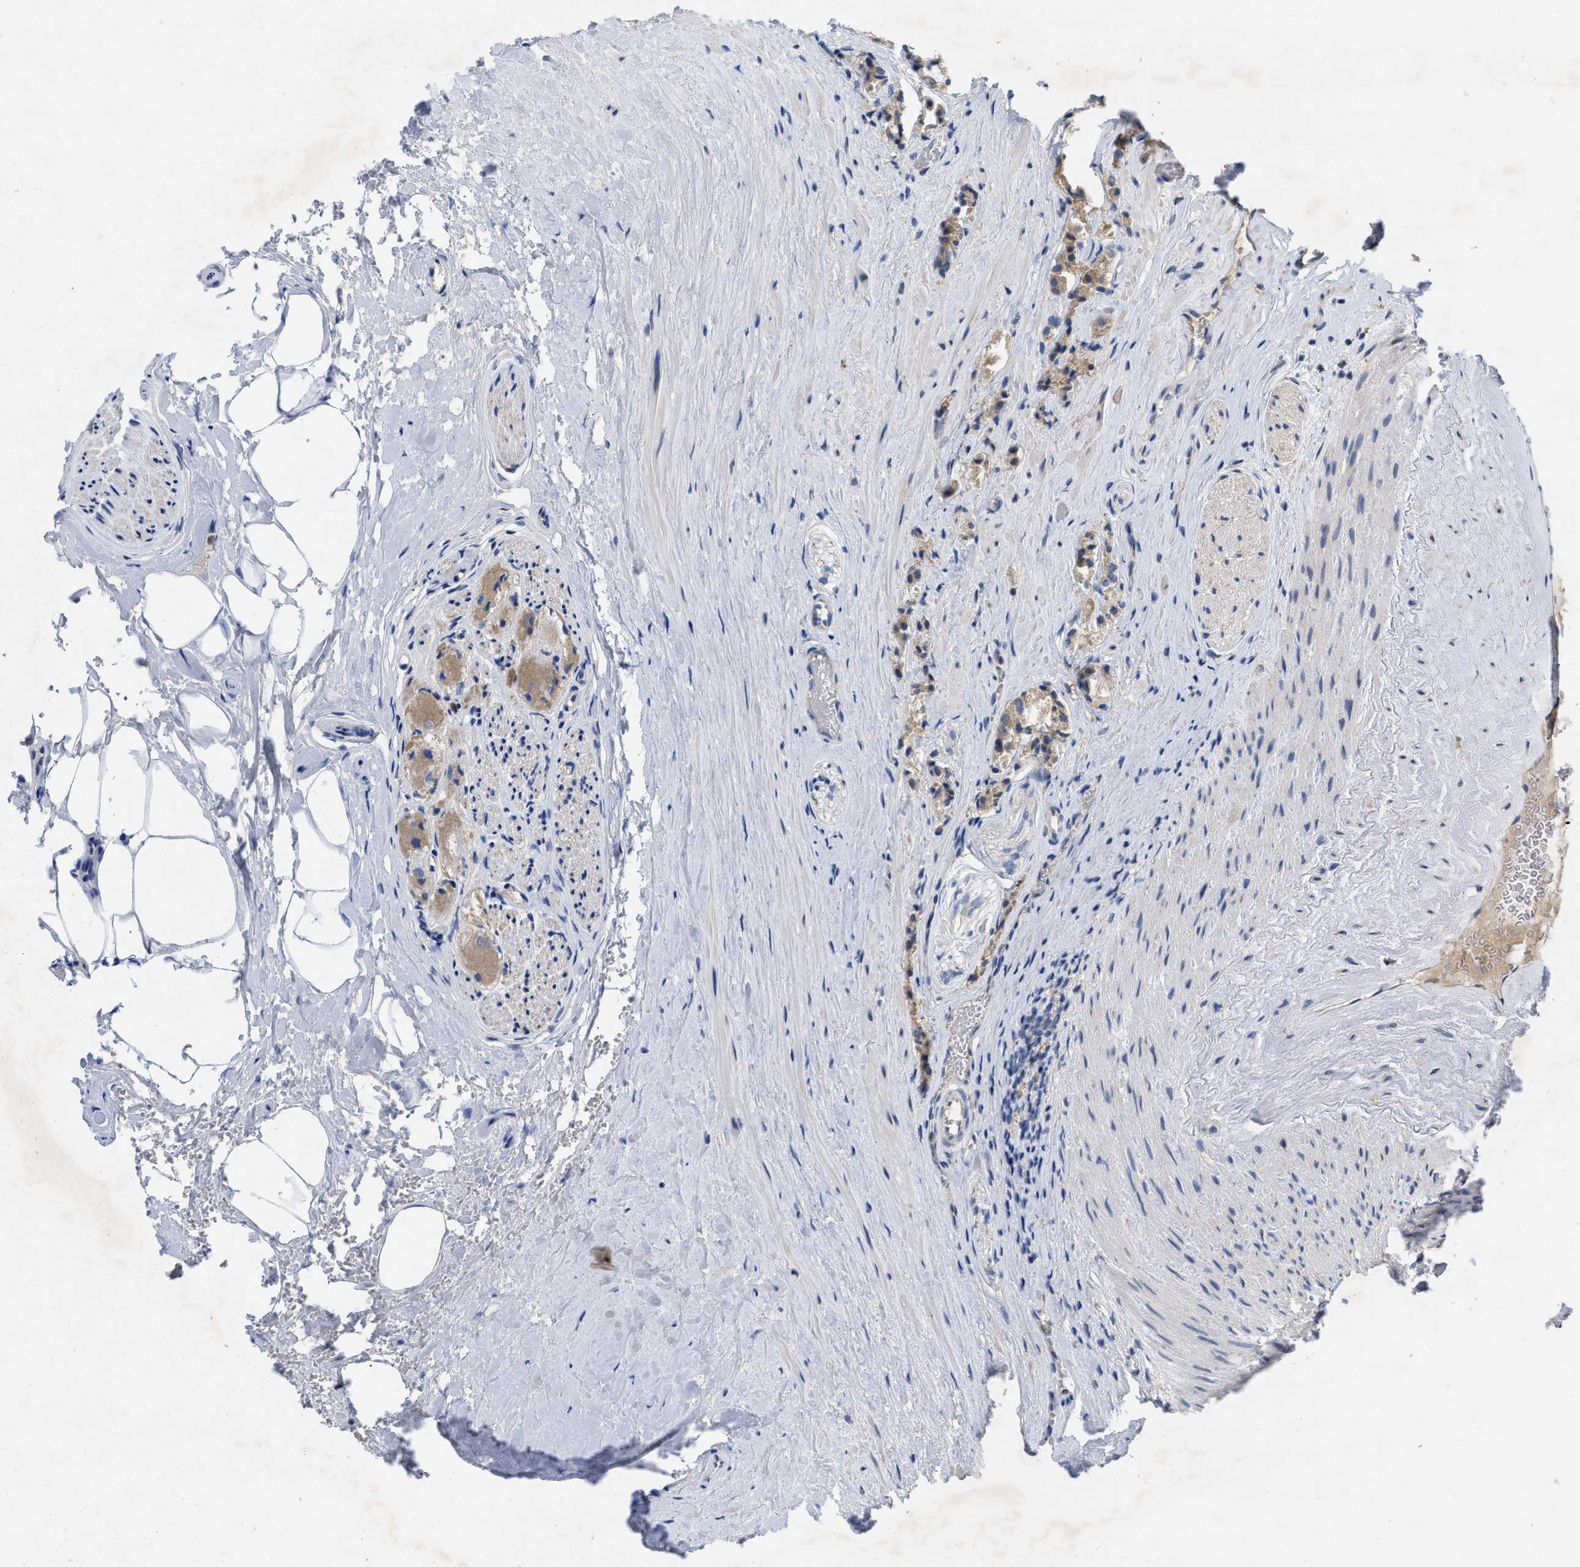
{"staining": {"intensity": "moderate", "quantity": ">75%", "location": "cytoplasmic/membranous"}, "tissue": "prostate cancer", "cell_type": "Tumor cells", "image_type": "cancer", "snomed": [{"axis": "morphology", "description": "Adenocarcinoma, High grade"}, {"axis": "topography", "description": "Prostate"}], "caption": "This photomicrograph exhibits immunohistochemistry staining of prostate adenocarcinoma (high-grade), with medium moderate cytoplasmic/membranous positivity in about >75% of tumor cells.", "gene": "TMEM131", "patient": {"sex": "male", "age": 64}}